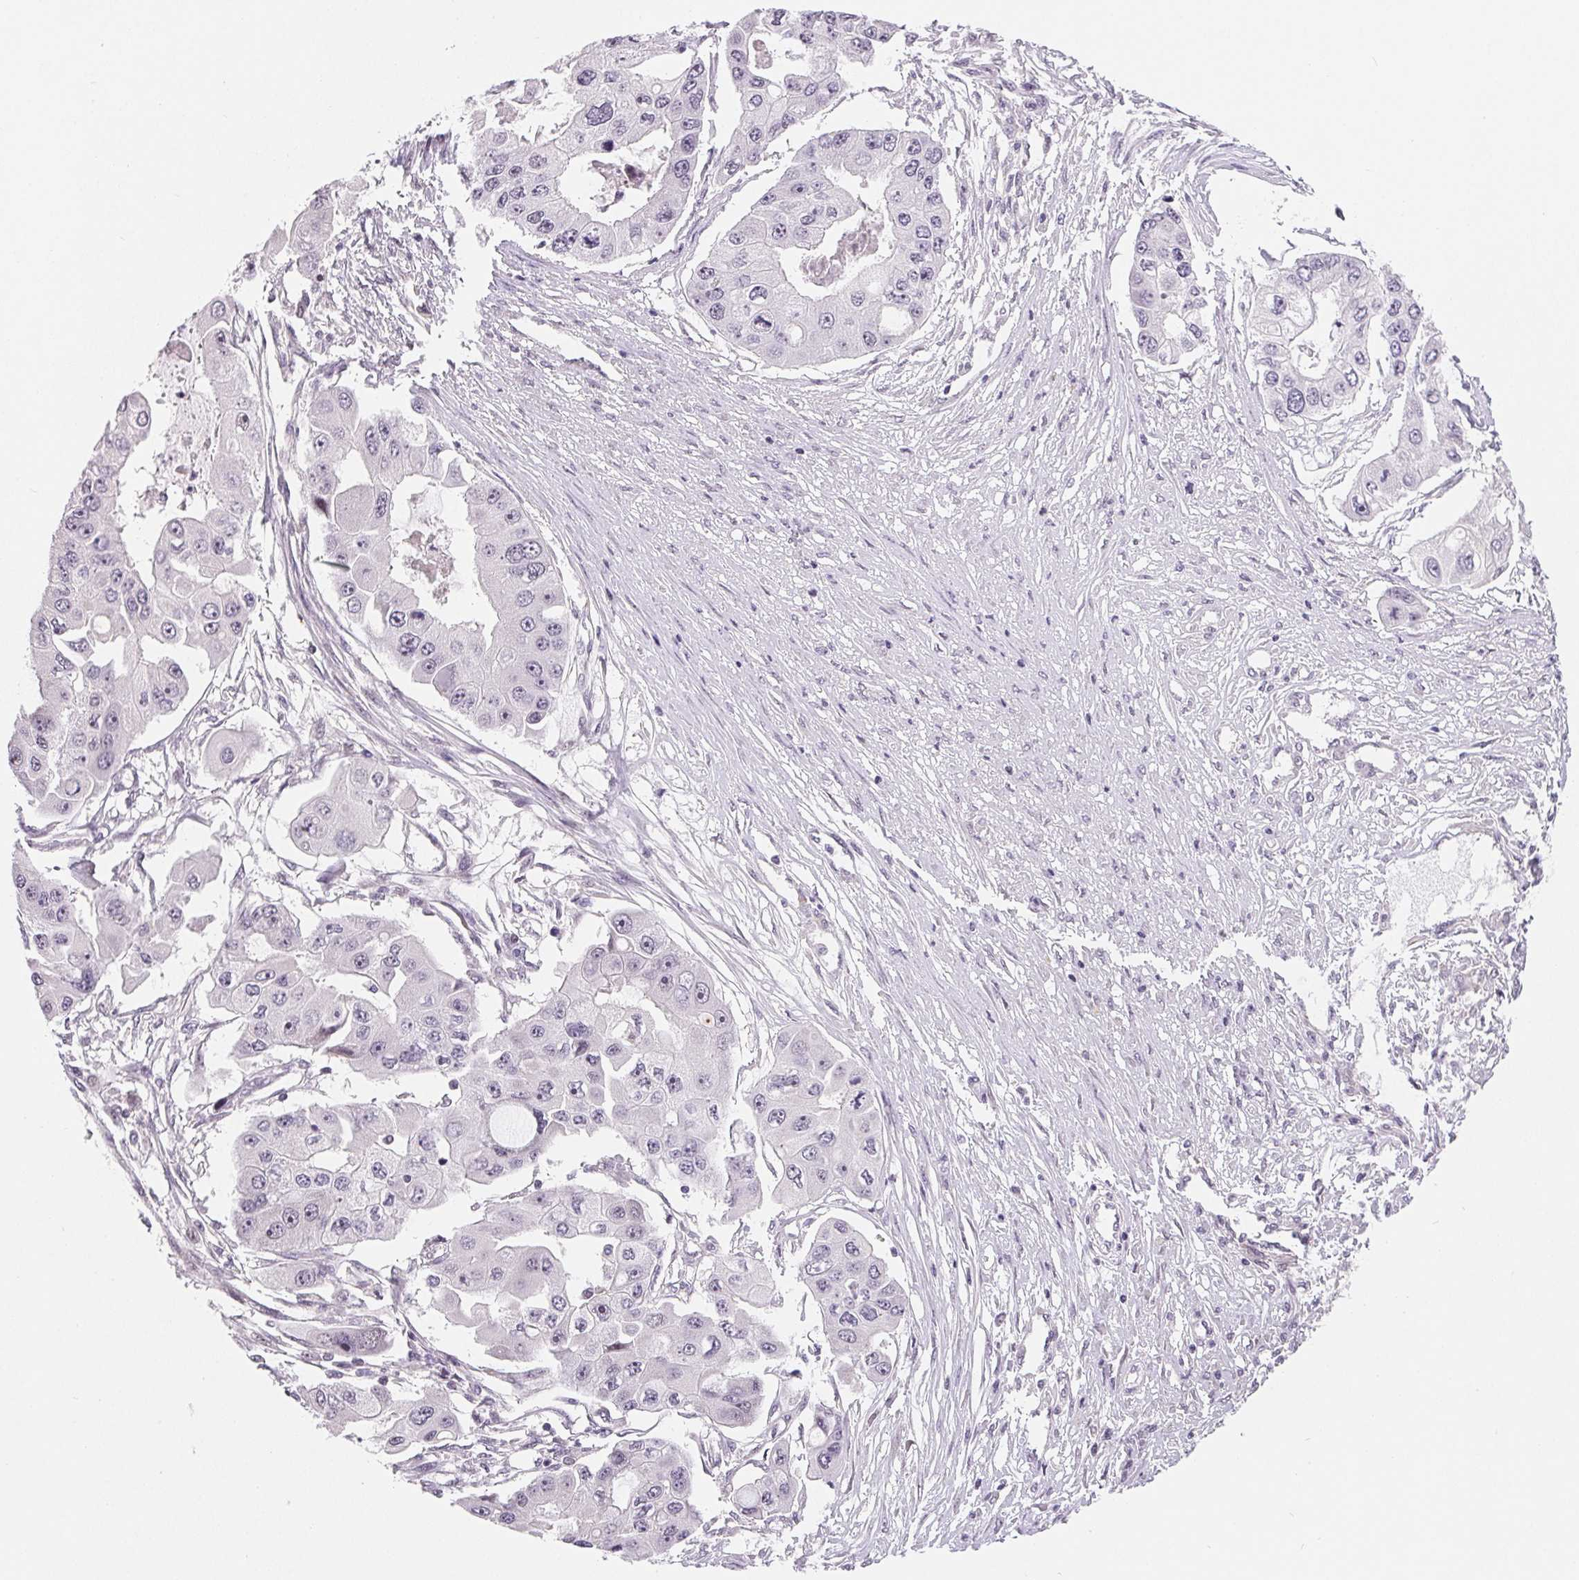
{"staining": {"intensity": "negative", "quantity": "none", "location": "none"}, "tissue": "ovarian cancer", "cell_type": "Tumor cells", "image_type": "cancer", "snomed": [{"axis": "morphology", "description": "Cystadenocarcinoma, serous, NOS"}, {"axis": "topography", "description": "Ovary"}], "caption": "High magnification brightfield microscopy of ovarian serous cystadenocarcinoma stained with DAB (brown) and counterstained with hematoxylin (blue): tumor cells show no significant expression.", "gene": "LCA5L", "patient": {"sex": "female", "age": 56}}